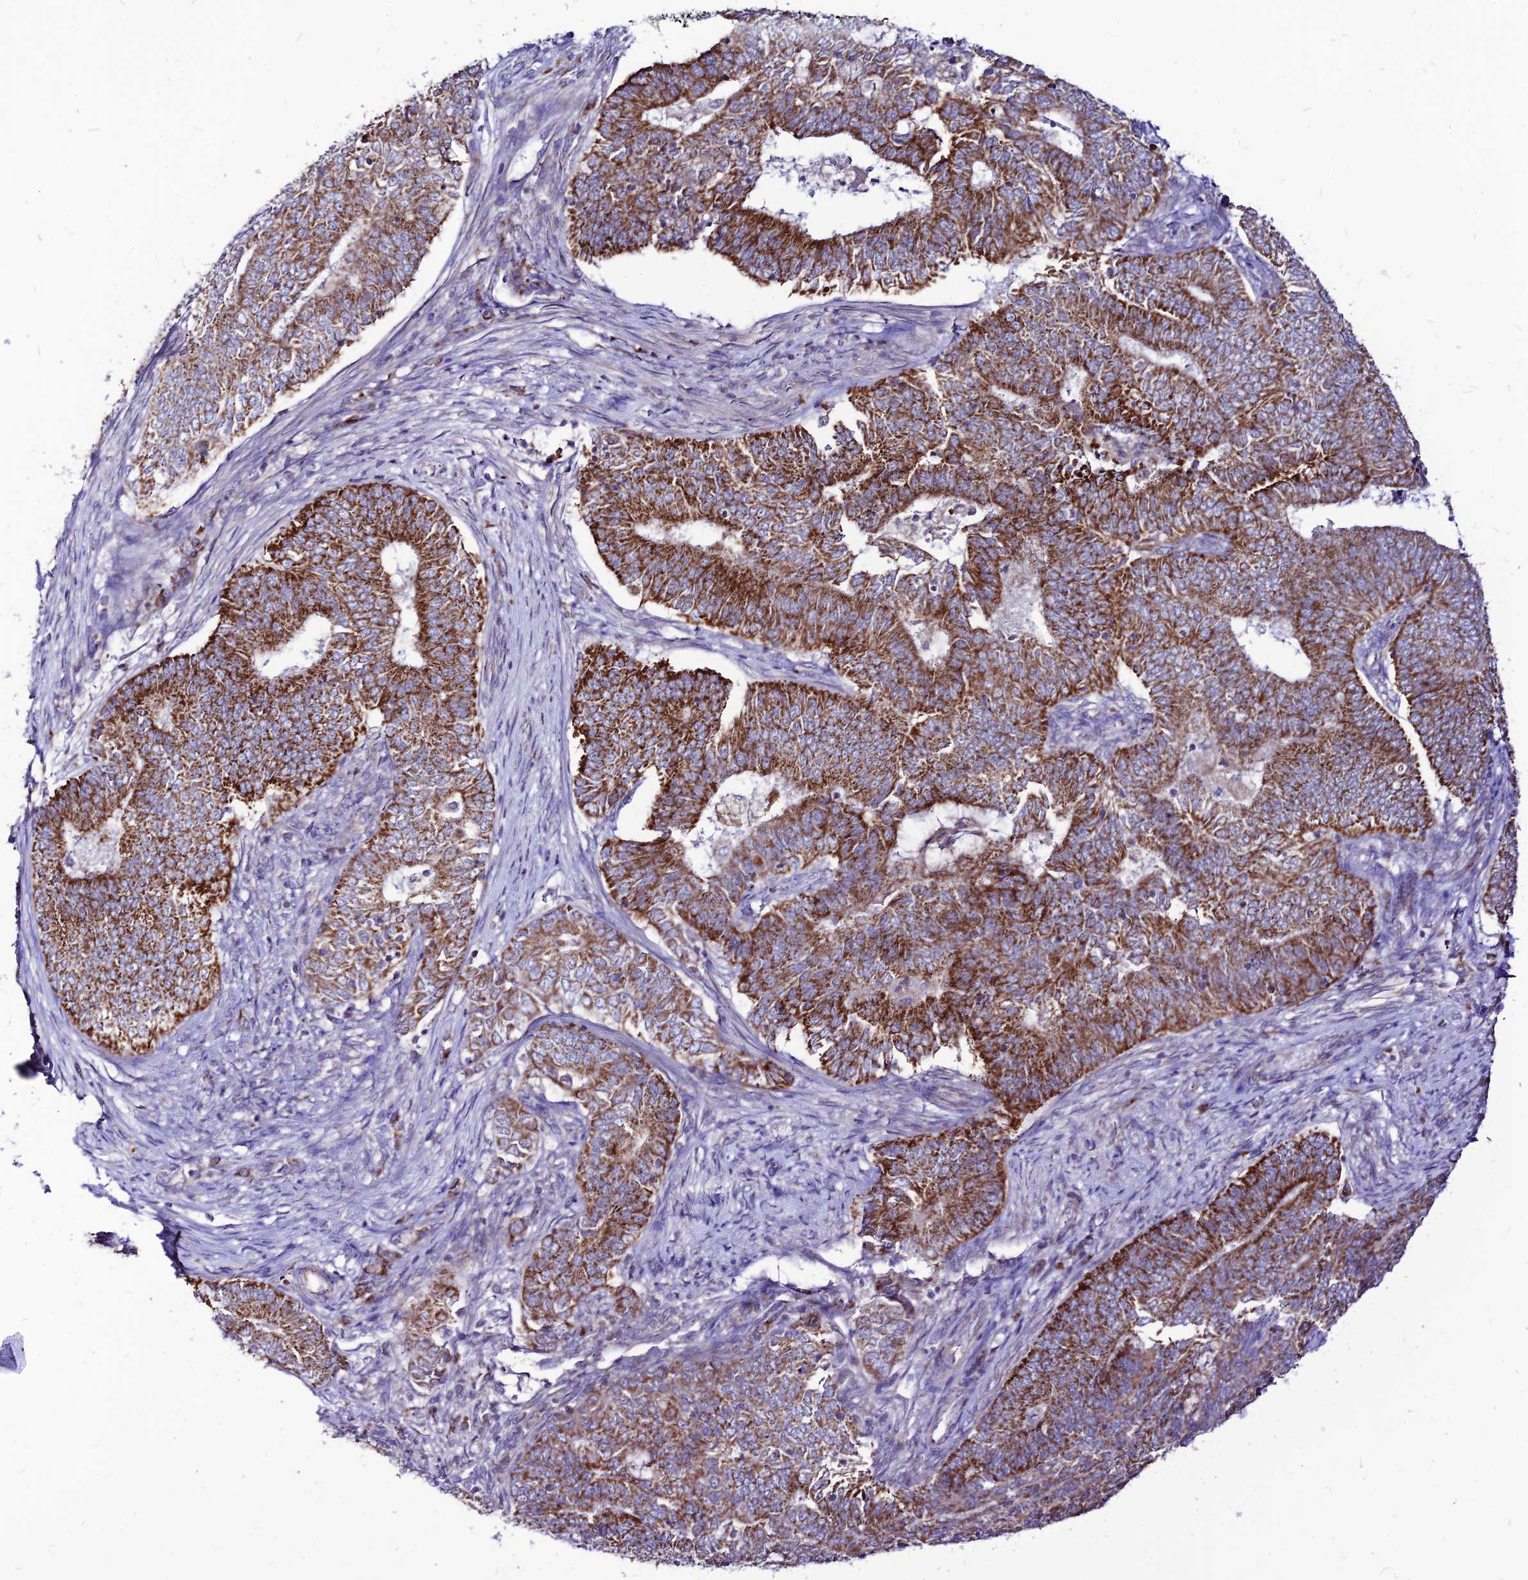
{"staining": {"intensity": "strong", "quantity": ">75%", "location": "cytoplasmic/membranous"}, "tissue": "endometrial cancer", "cell_type": "Tumor cells", "image_type": "cancer", "snomed": [{"axis": "morphology", "description": "Adenocarcinoma, NOS"}, {"axis": "topography", "description": "Endometrium"}], "caption": "Protein staining of adenocarcinoma (endometrial) tissue exhibits strong cytoplasmic/membranous staining in approximately >75% of tumor cells. The protein of interest is stained brown, and the nuclei are stained in blue (DAB IHC with brightfield microscopy, high magnification).", "gene": "ECI1", "patient": {"sex": "female", "age": 62}}